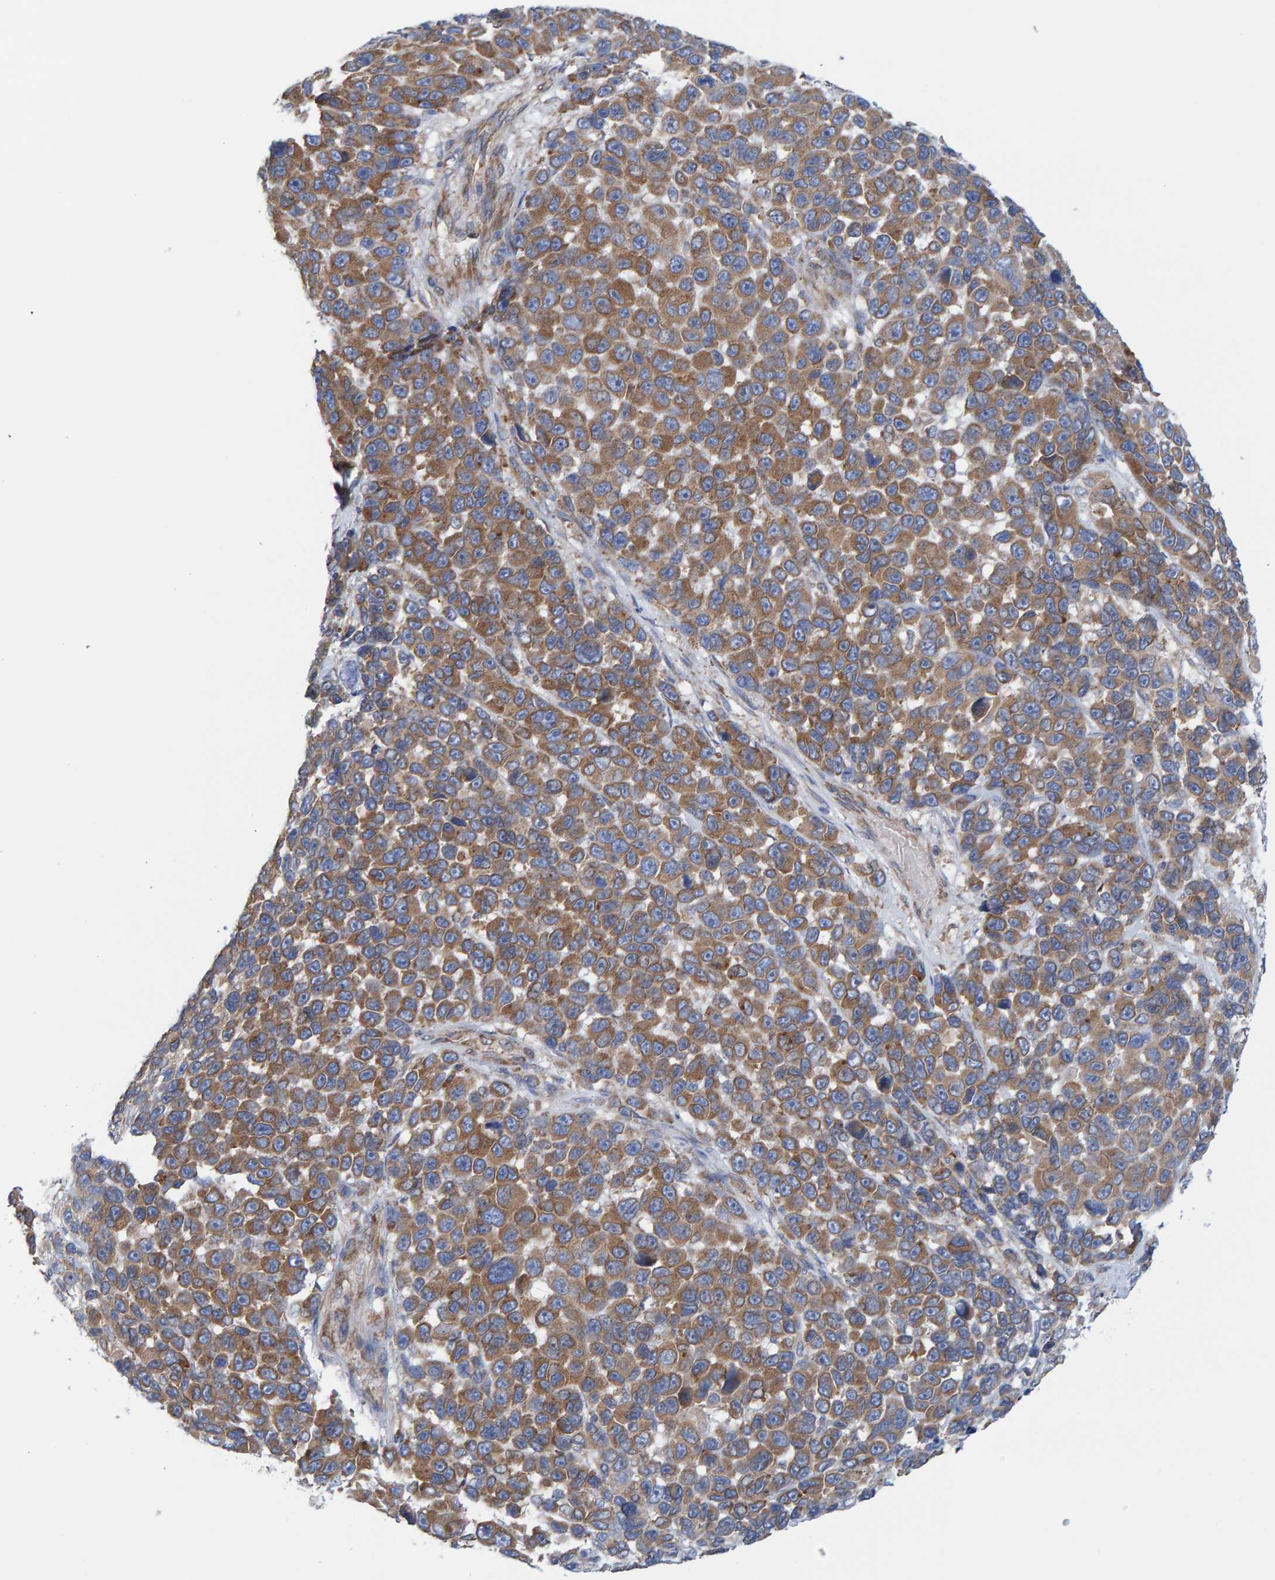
{"staining": {"intensity": "moderate", "quantity": ">75%", "location": "cytoplasmic/membranous"}, "tissue": "melanoma", "cell_type": "Tumor cells", "image_type": "cancer", "snomed": [{"axis": "morphology", "description": "Malignant melanoma, NOS"}, {"axis": "topography", "description": "Skin"}], "caption": "Moderate cytoplasmic/membranous protein expression is identified in about >75% of tumor cells in malignant melanoma.", "gene": "CDK5RAP3", "patient": {"sex": "male", "age": 53}}